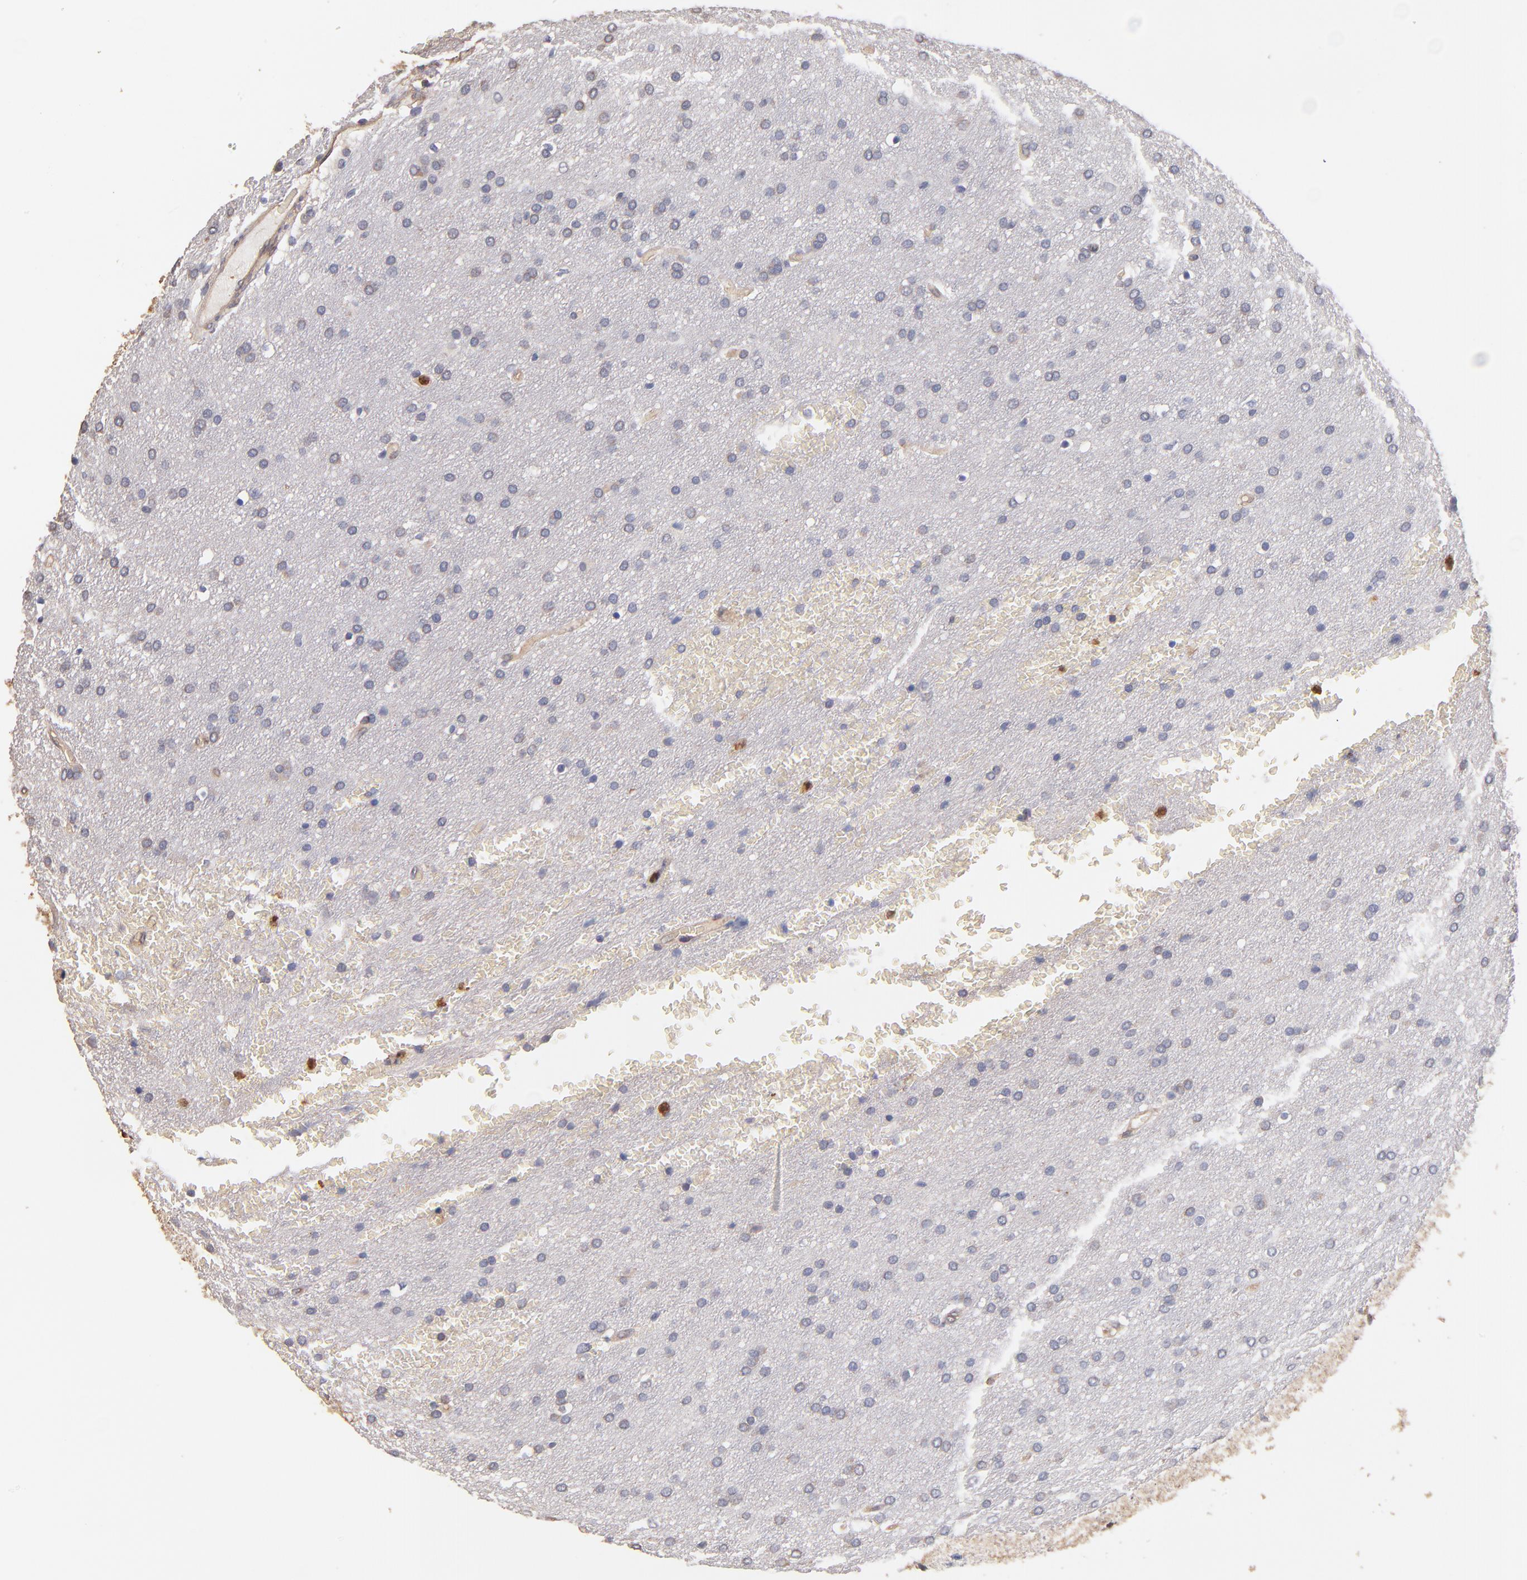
{"staining": {"intensity": "weak", "quantity": "<25%", "location": "cytoplasmic/membranous"}, "tissue": "glioma", "cell_type": "Tumor cells", "image_type": "cancer", "snomed": [{"axis": "morphology", "description": "Glioma, malignant, Low grade"}, {"axis": "topography", "description": "Brain"}], "caption": "Immunohistochemistry histopathology image of human glioma stained for a protein (brown), which demonstrates no positivity in tumor cells.", "gene": "RO60", "patient": {"sex": "female", "age": 32}}